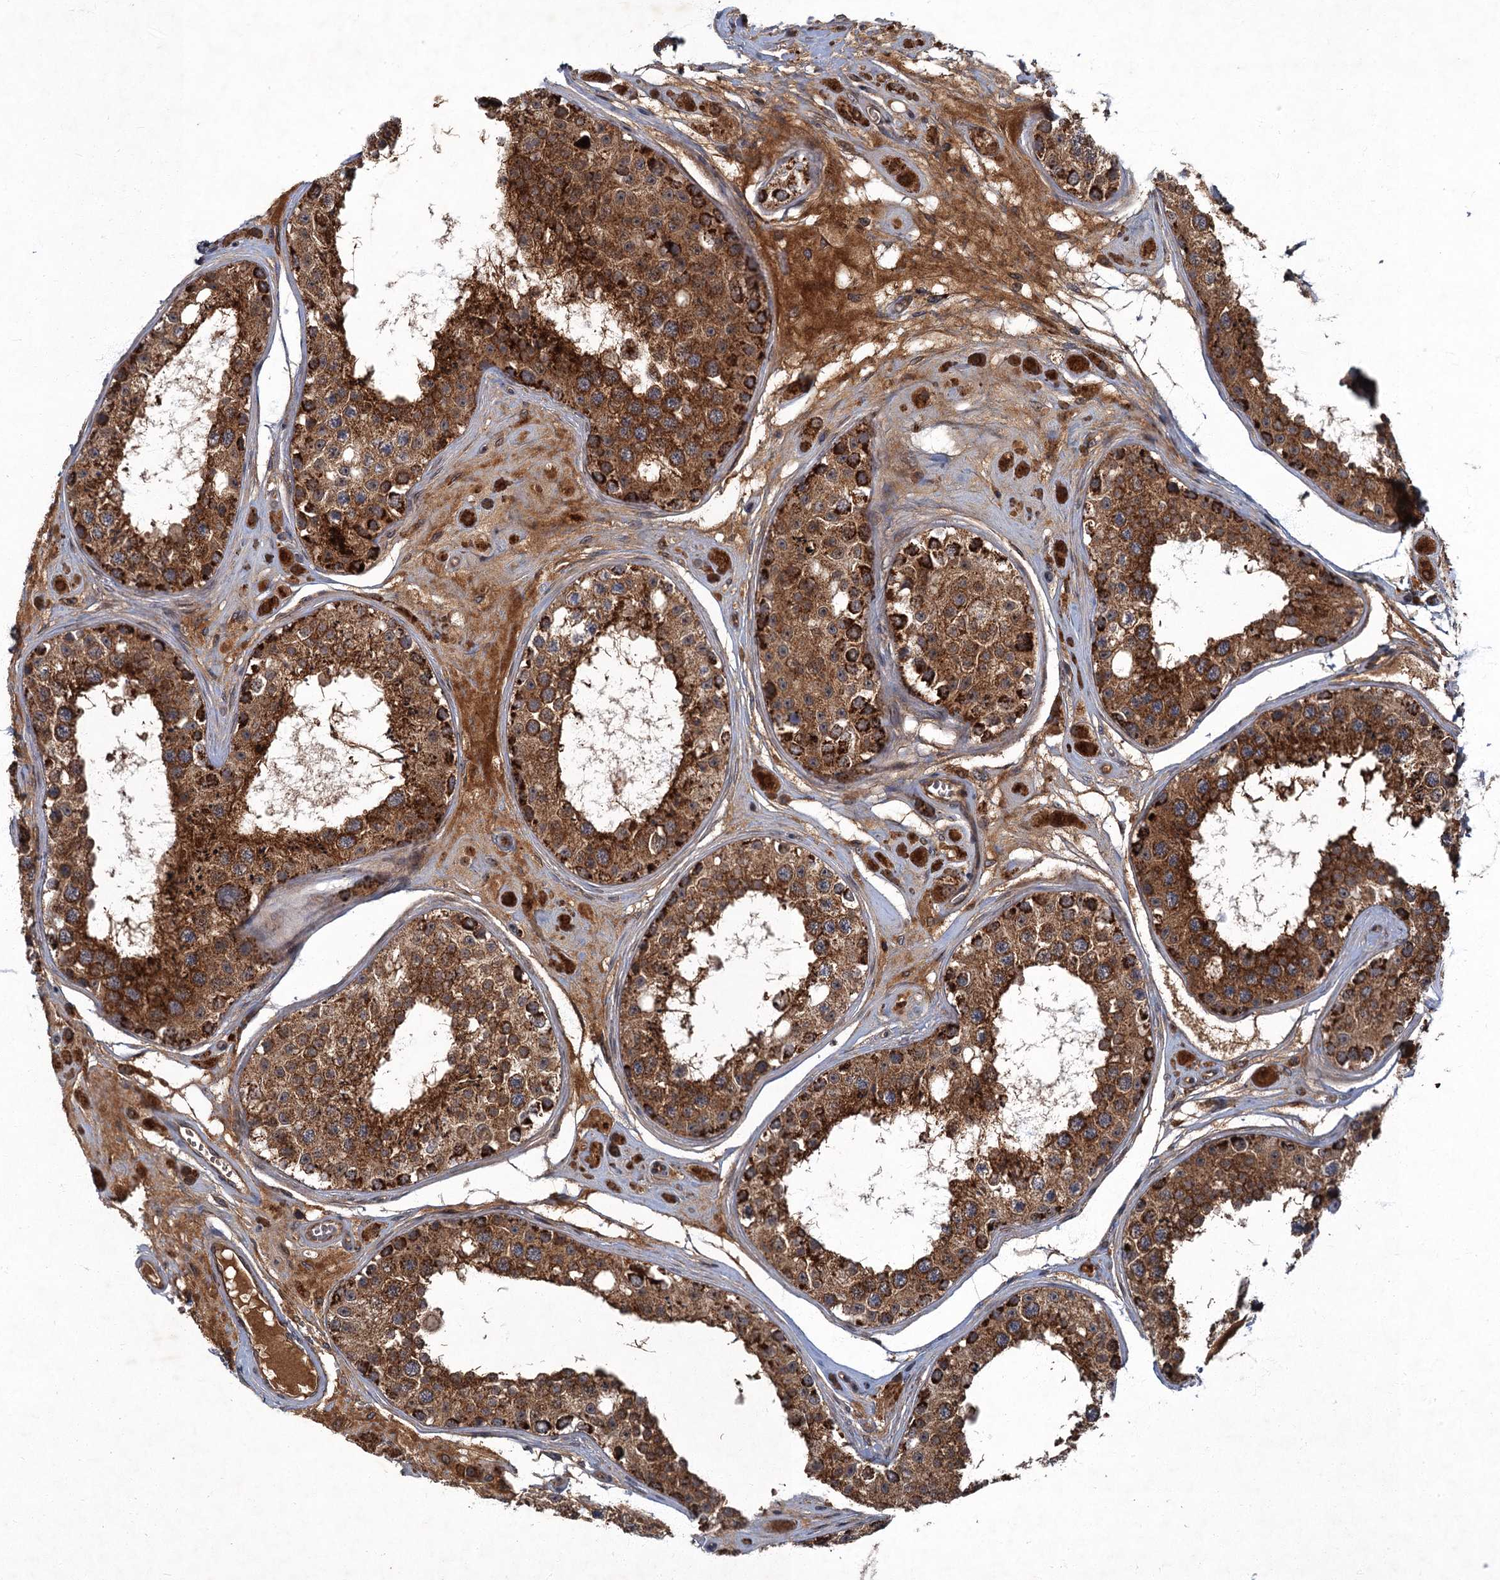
{"staining": {"intensity": "strong", "quantity": ">75%", "location": "cytoplasmic/membranous"}, "tissue": "testis", "cell_type": "Cells in seminiferous ducts", "image_type": "normal", "snomed": [{"axis": "morphology", "description": "Normal tissue, NOS"}, {"axis": "topography", "description": "Testis"}], "caption": "Human testis stained with a brown dye displays strong cytoplasmic/membranous positive expression in about >75% of cells in seminiferous ducts.", "gene": "SLC11A2", "patient": {"sex": "male", "age": 25}}